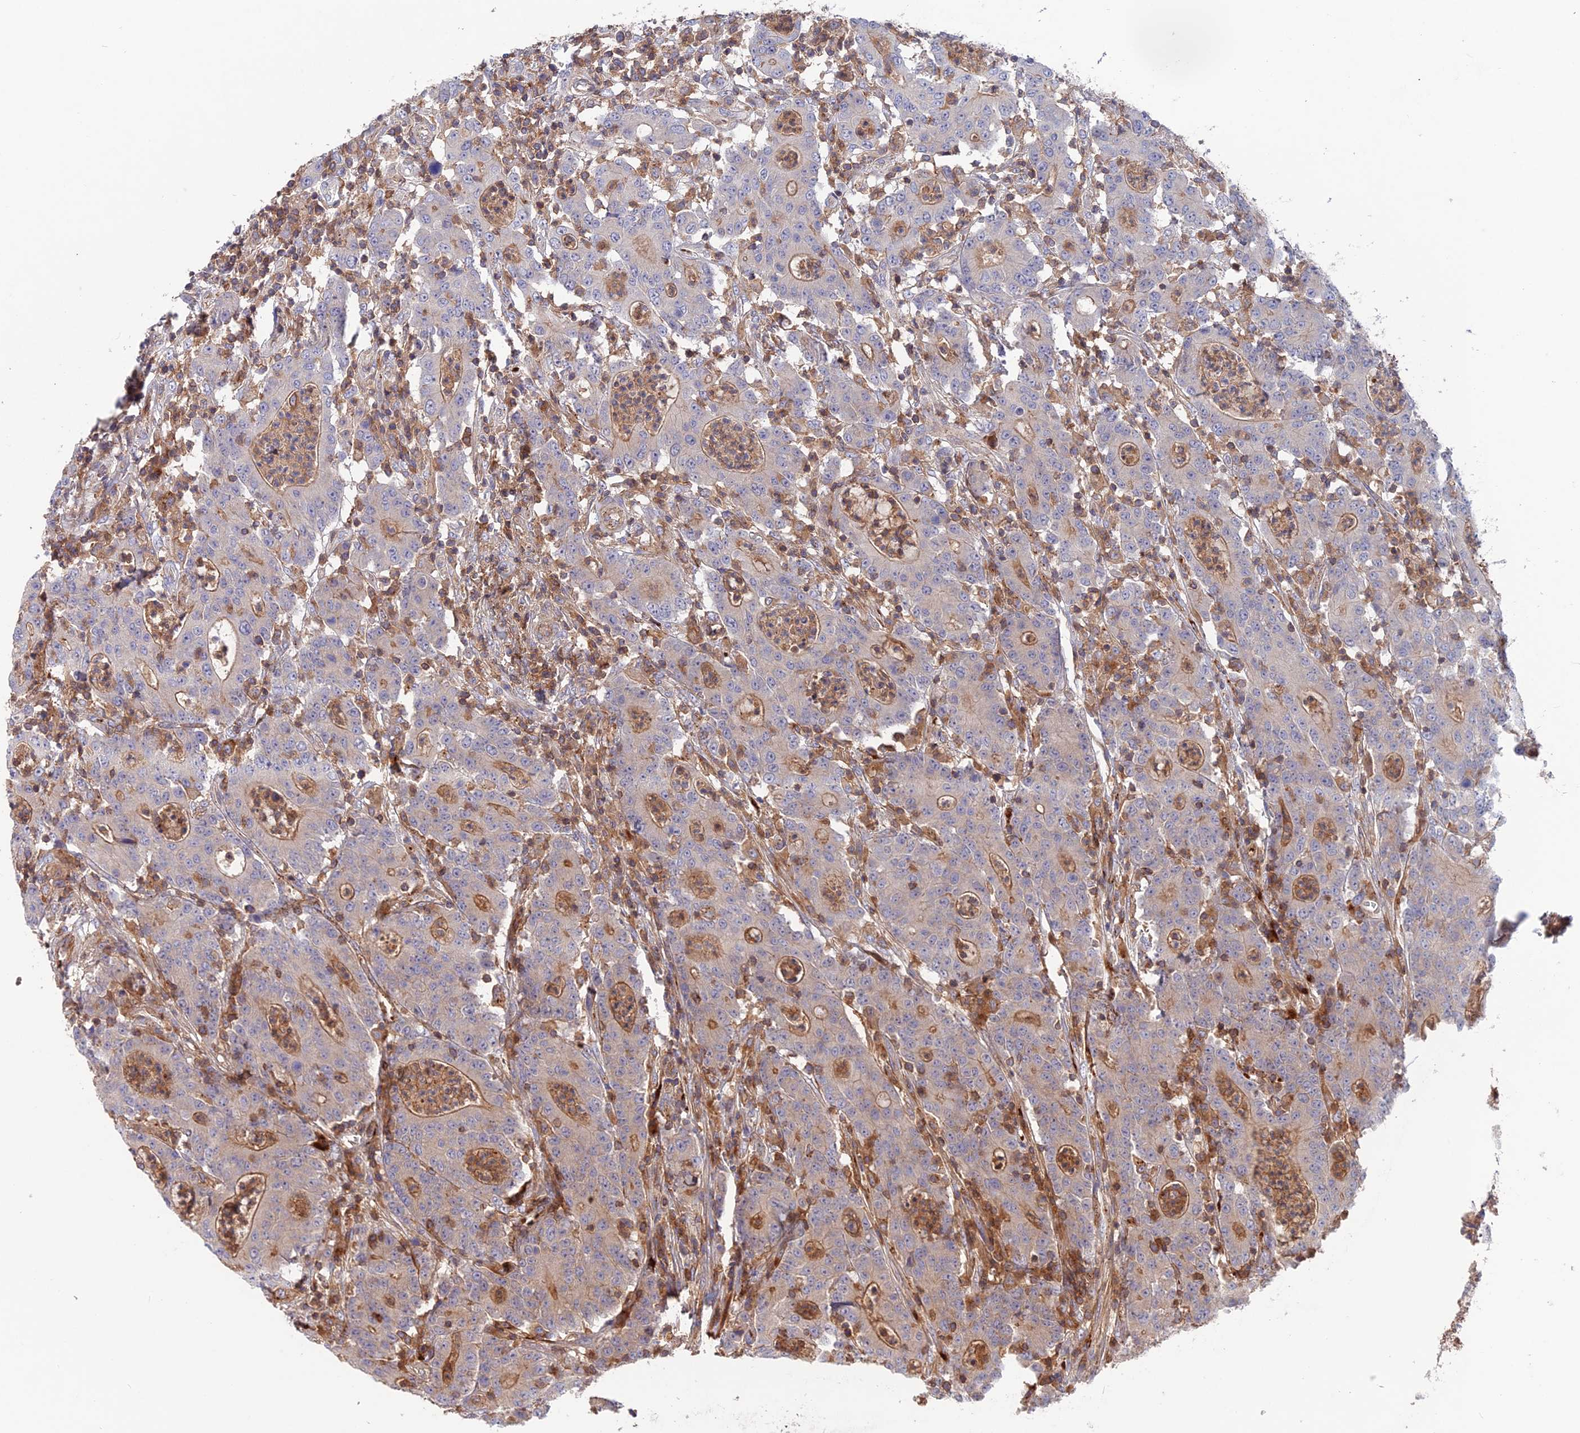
{"staining": {"intensity": "weak", "quantity": "<25%", "location": "cytoplasmic/membranous"}, "tissue": "colorectal cancer", "cell_type": "Tumor cells", "image_type": "cancer", "snomed": [{"axis": "morphology", "description": "Adenocarcinoma, NOS"}, {"axis": "topography", "description": "Colon"}], "caption": "The immunohistochemistry photomicrograph has no significant staining in tumor cells of colorectal cancer (adenocarcinoma) tissue.", "gene": "CPNE7", "patient": {"sex": "male", "age": 83}}